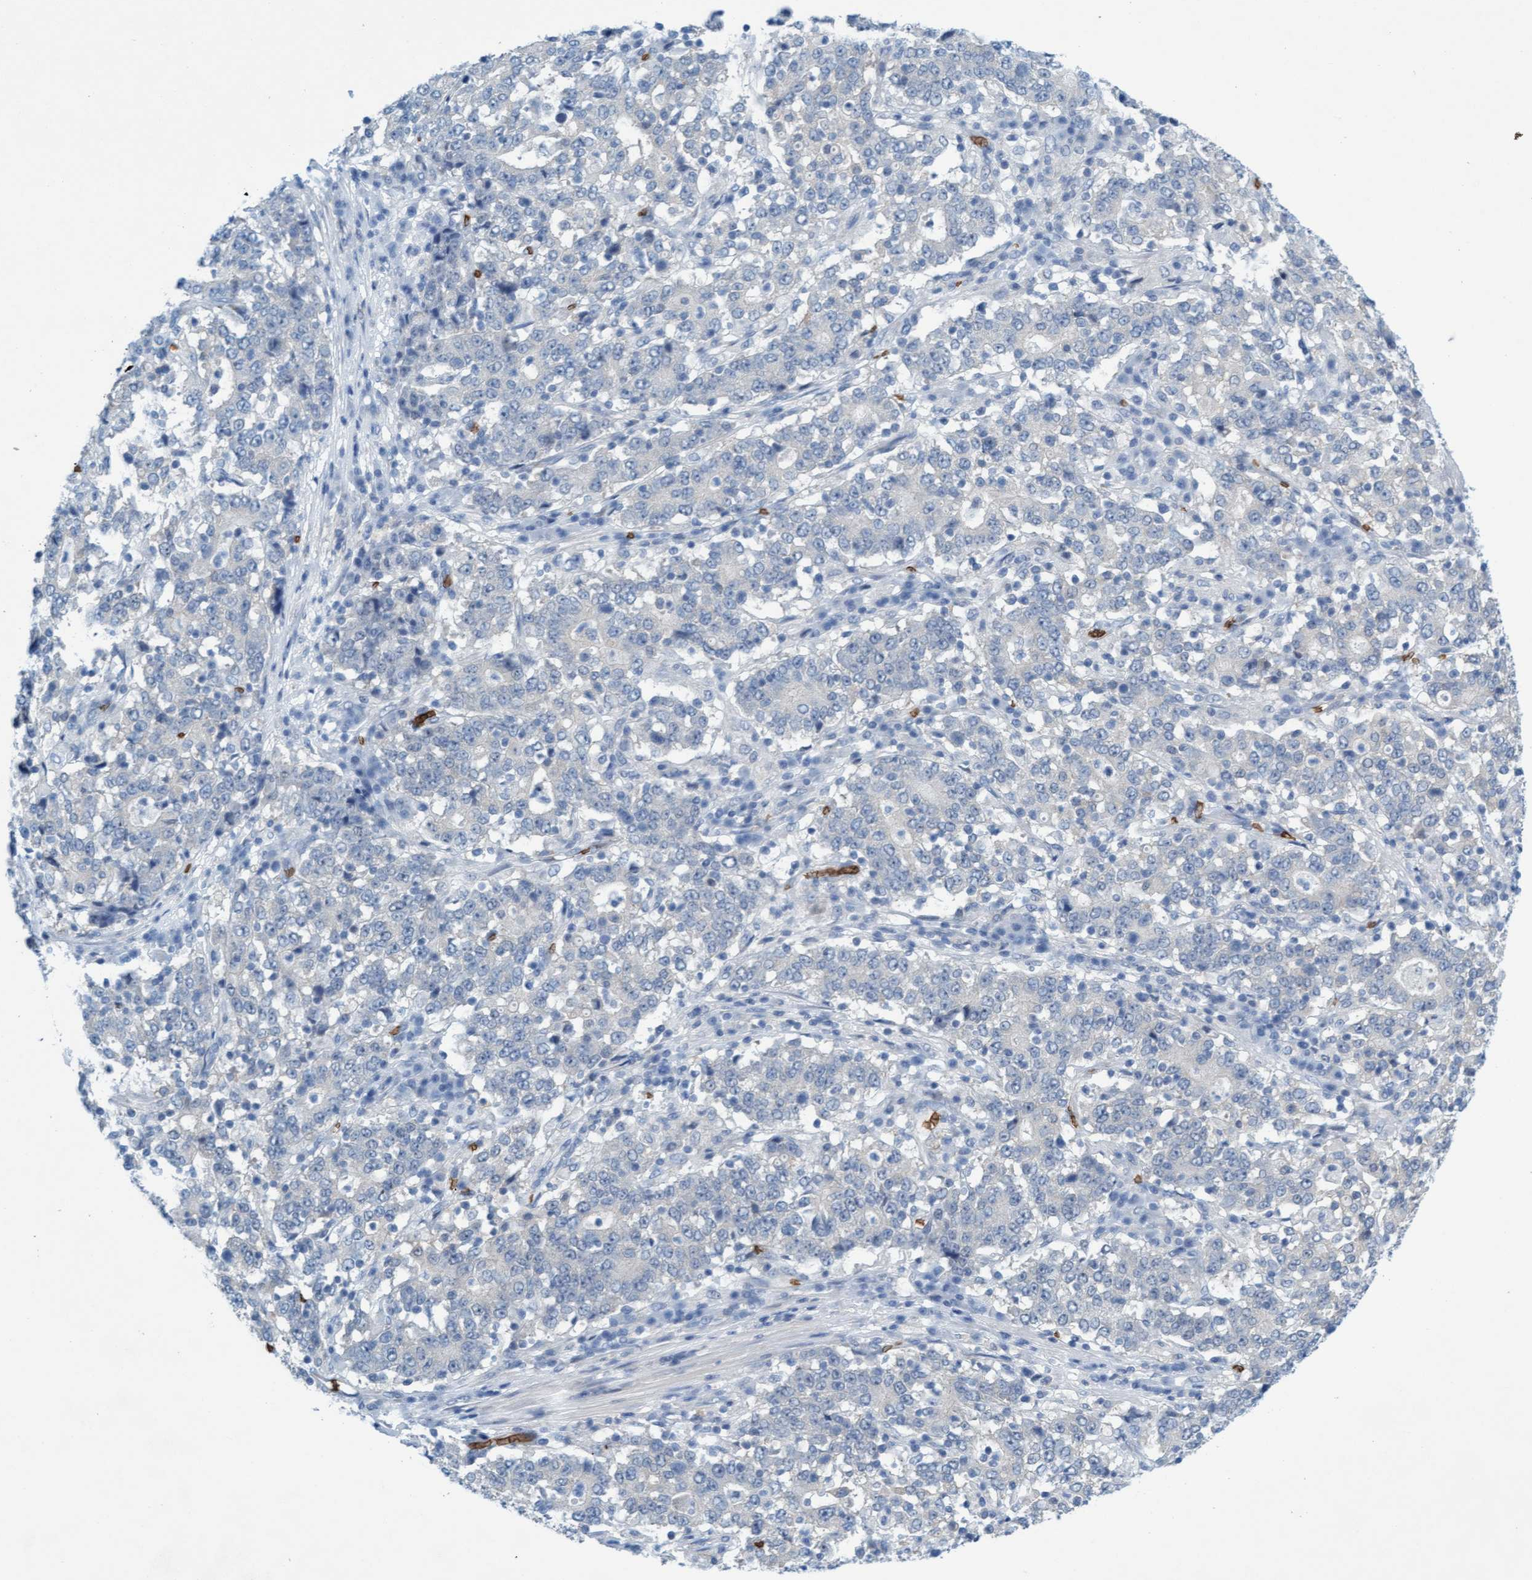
{"staining": {"intensity": "negative", "quantity": "none", "location": "none"}, "tissue": "stomach cancer", "cell_type": "Tumor cells", "image_type": "cancer", "snomed": [{"axis": "morphology", "description": "Adenocarcinoma, NOS"}, {"axis": "topography", "description": "Stomach"}], "caption": "Histopathology image shows no significant protein staining in tumor cells of adenocarcinoma (stomach).", "gene": "SPEM2", "patient": {"sex": "male", "age": 59}}